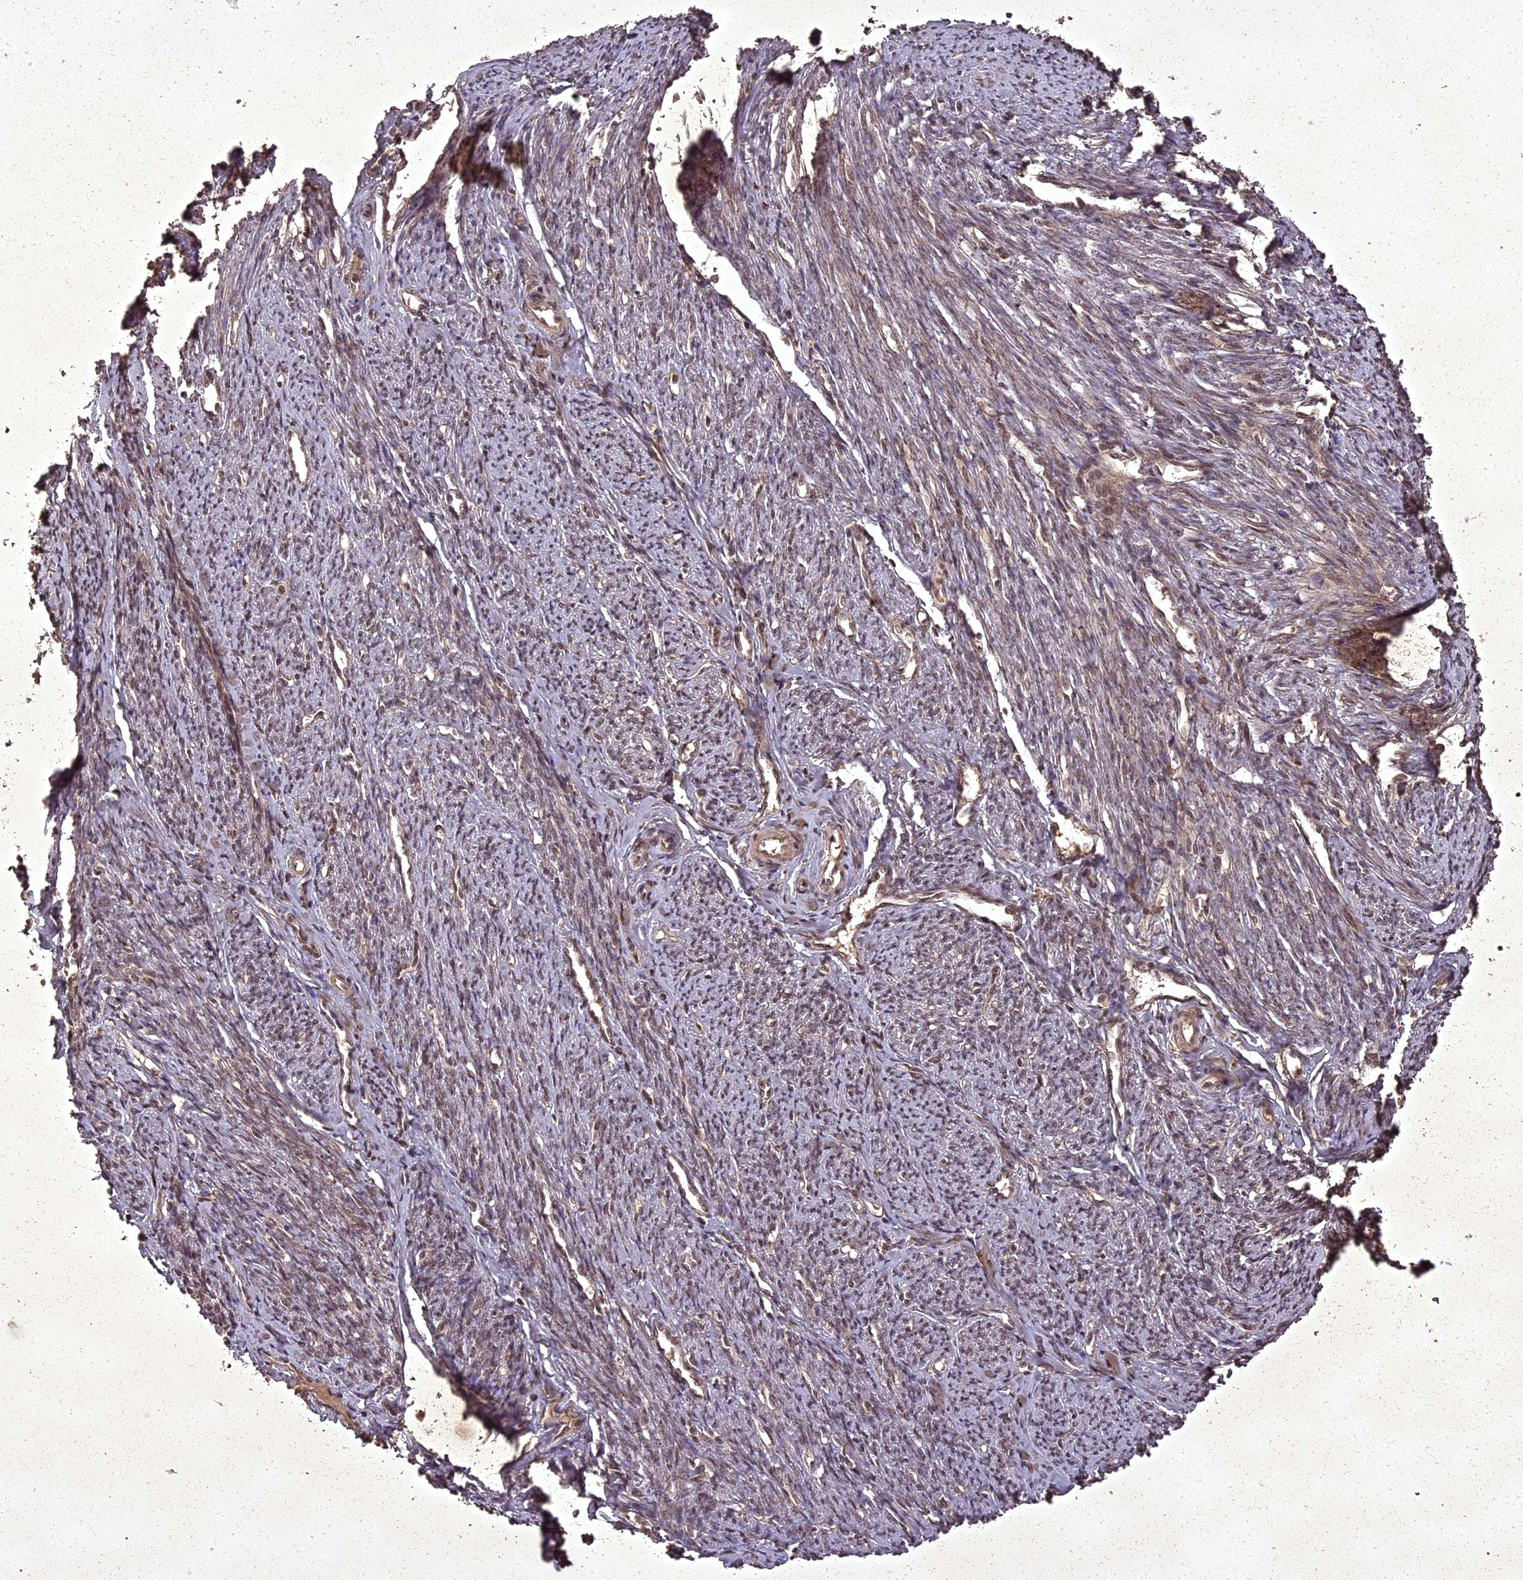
{"staining": {"intensity": "weak", "quantity": "25%-75%", "location": "cytoplasmic/membranous,nuclear"}, "tissue": "smooth muscle", "cell_type": "Smooth muscle cells", "image_type": "normal", "snomed": [{"axis": "morphology", "description": "Normal tissue, NOS"}, {"axis": "topography", "description": "Smooth muscle"}, {"axis": "topography", "description": "Uterus"}], "caption": "Benign smooth muscle was stained to show a protein in brown. There is low levels of weak cytoplasmic/membranous,nuclear expression in about 25%-75% of smooth muscle cells.", "gene": "ING5", "patient": {"sex": "female", "age": 59}}